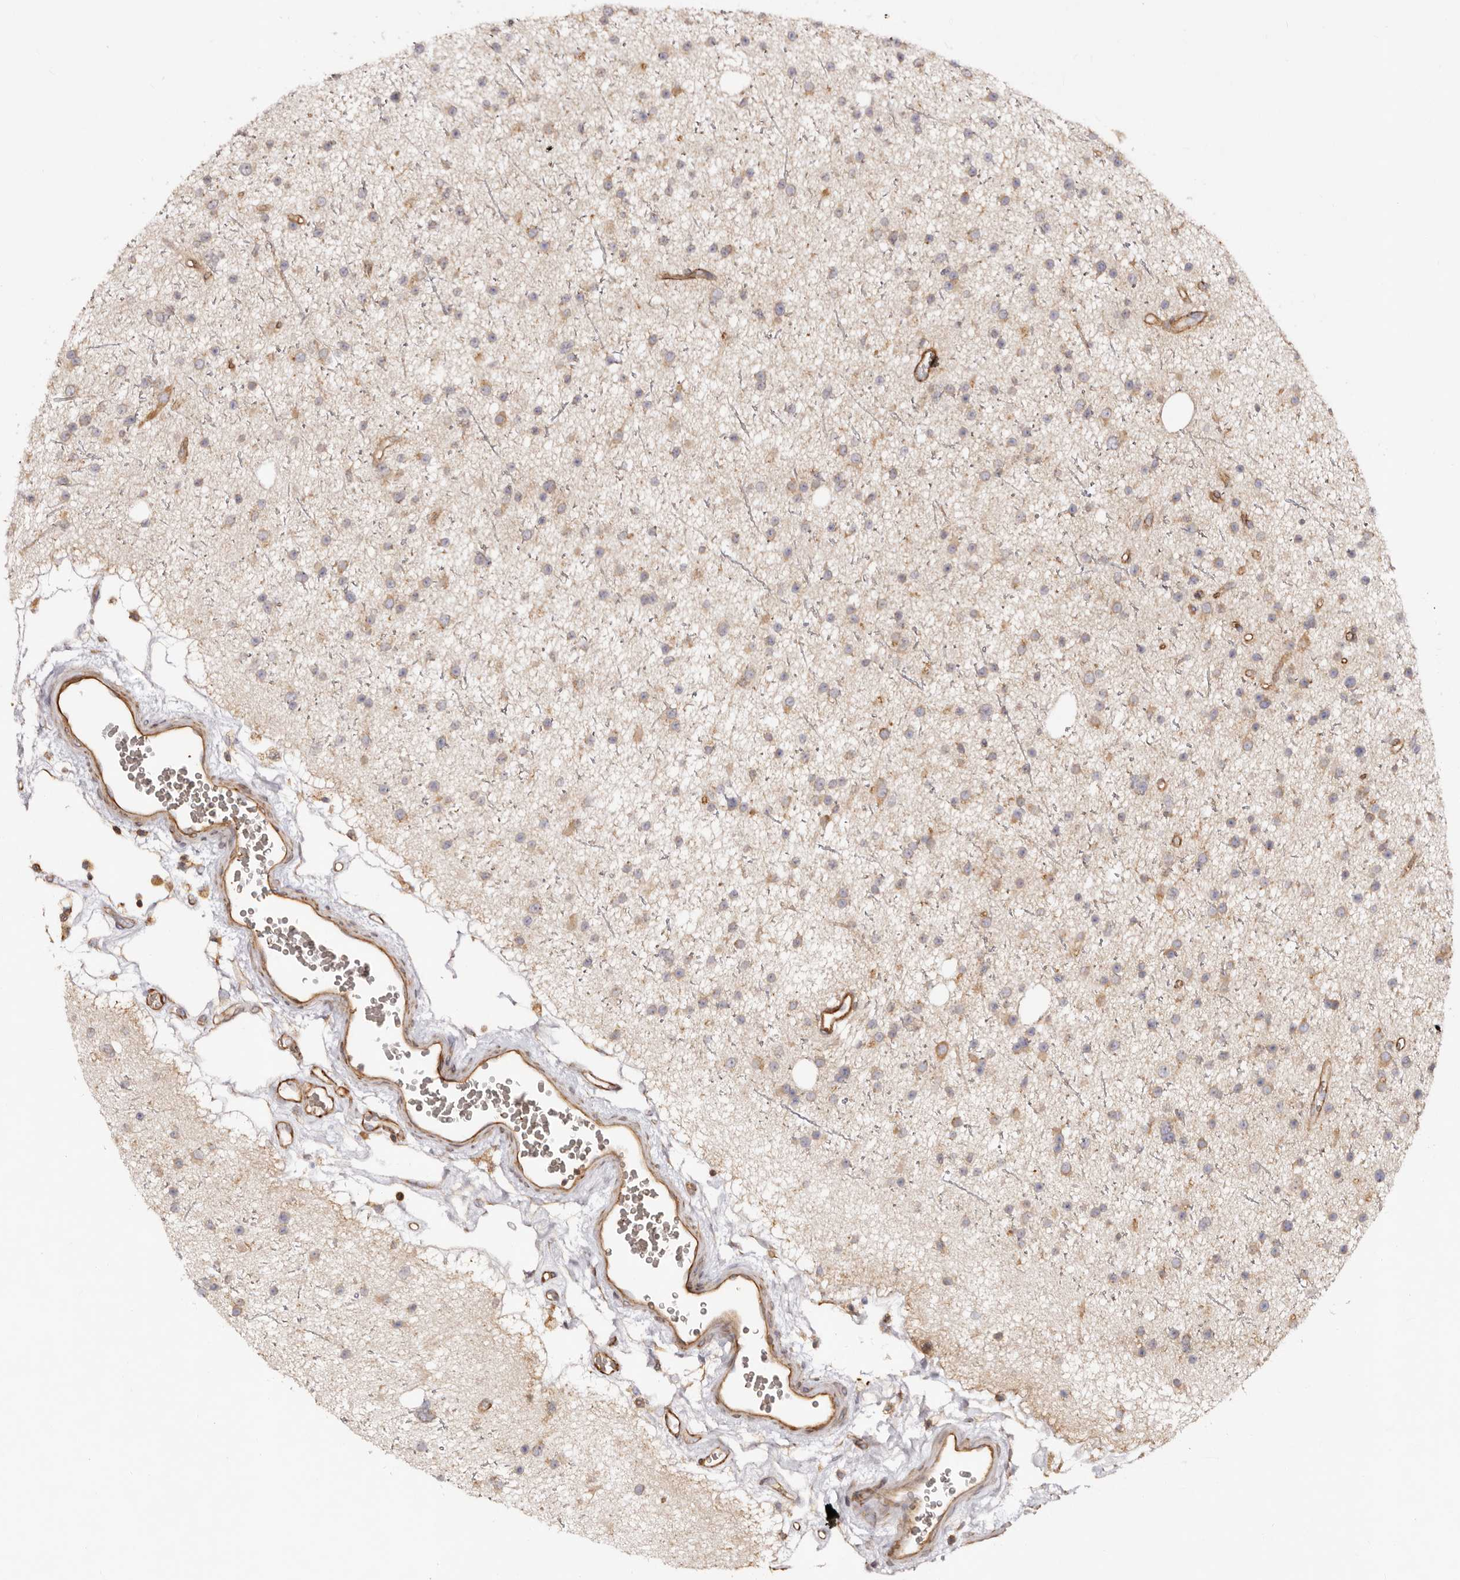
{"staining": {"intensity": "weak", "quantity": "25%-75%", "location": "cytoplasmic/membranous"}, "tissue": "glioma", "cell_type": "Tumor cells", "image_type": "cancer", "snomed": [{"axis": "morphology", "description": "Glioma, malignant, Low grade"}, {"axis": "topography", "description": "Cerebral cortex"}], "caption": "The image displays staining of glioma, revealing weak cytoplasmic/membranous protein staining (brown color) within tumor cells. The staining is performed using DAB brown chromogen to label protein expression. The nuclei are counter-stained blue using hematoxylin.", "gene": "RPS6", "patient": {"sex": "female", "age": 39}}